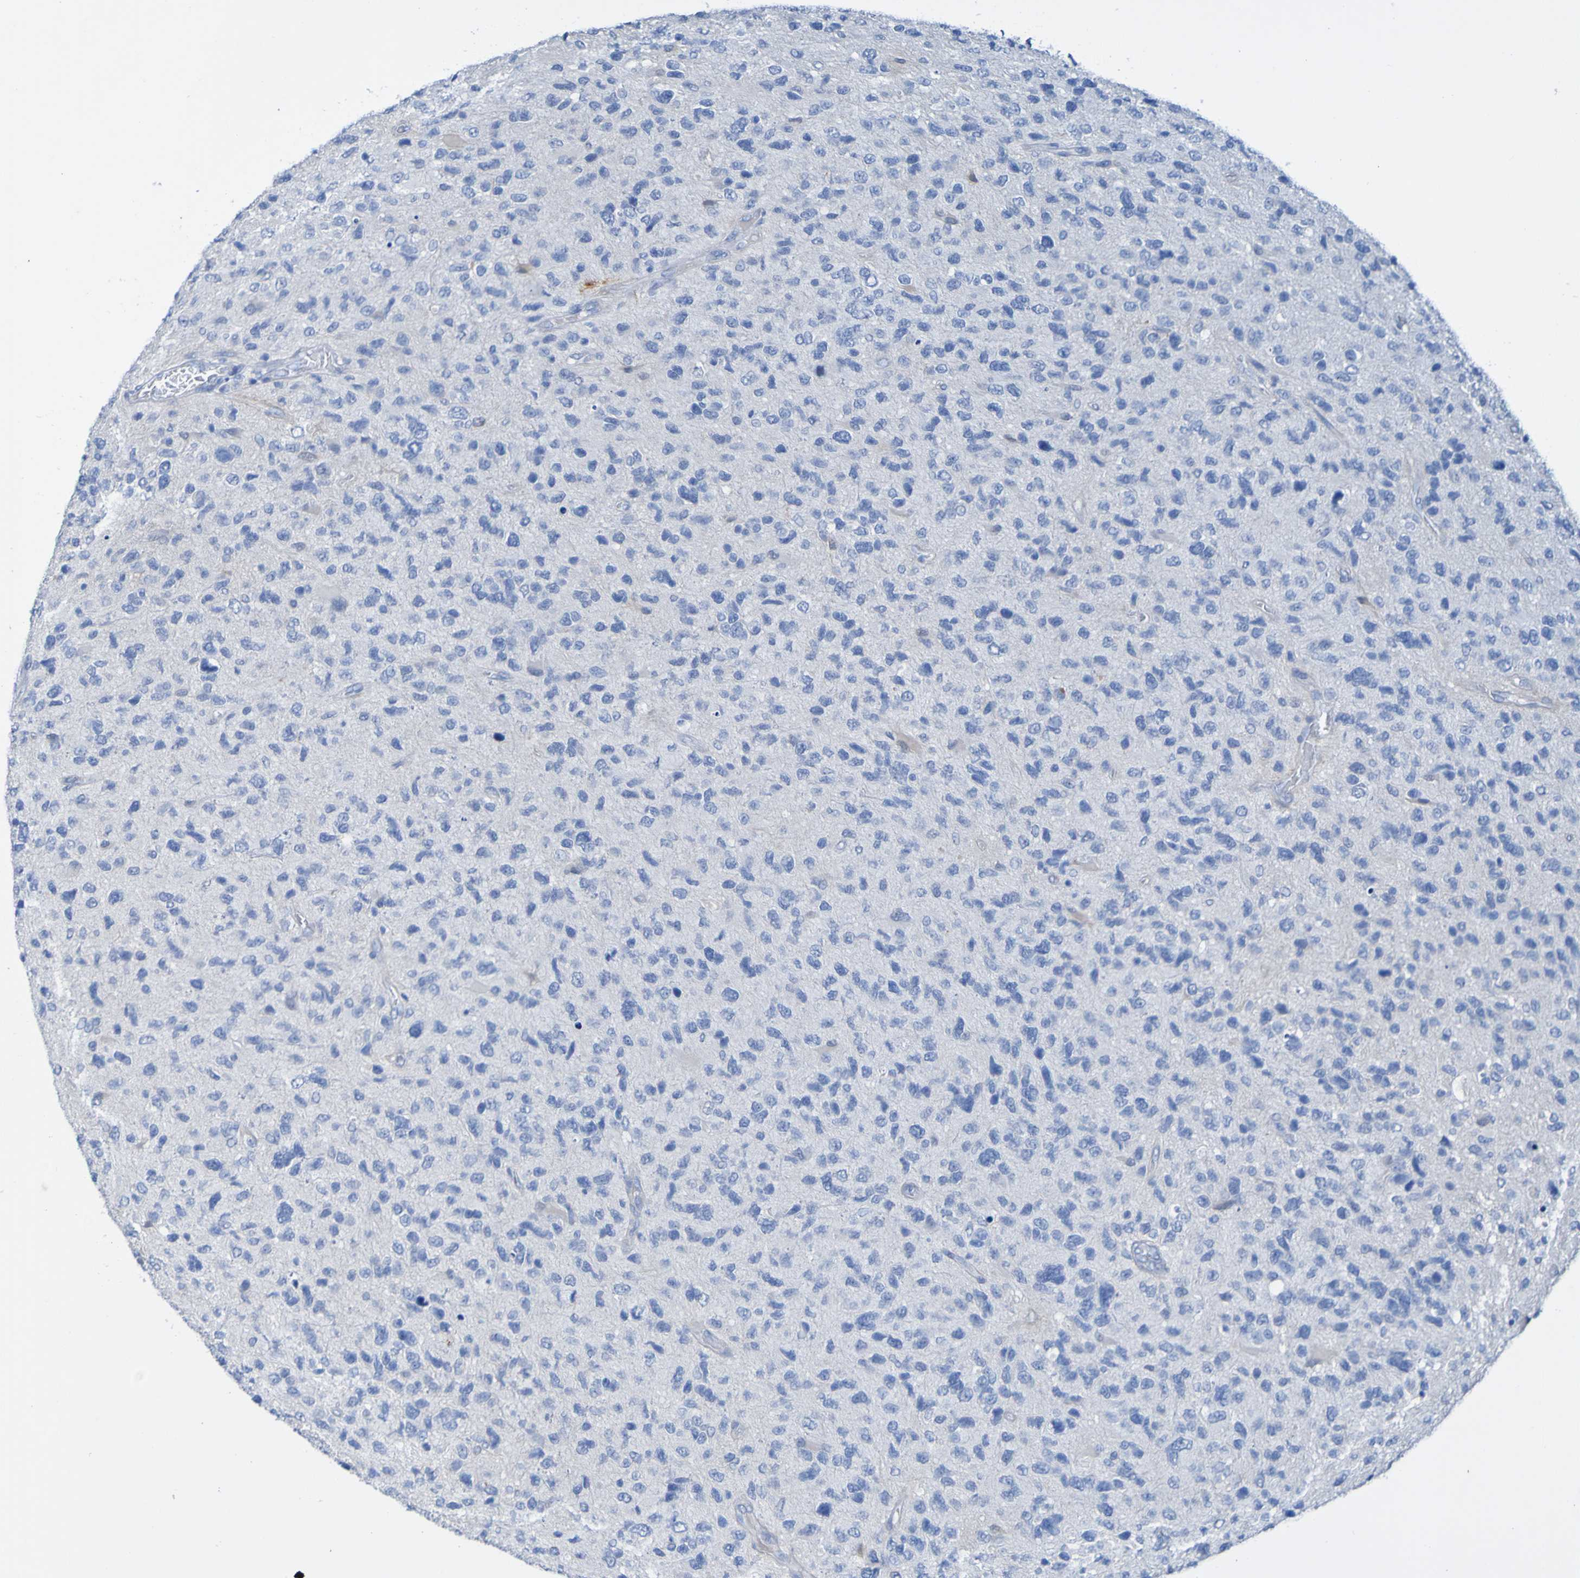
{"staining": {"intensity": "negative", "quantity": "none", "location": "none"}, "tissue": "glioma", "cell_type": "Tumor cells", "image_type": "cancer", "snomed": [{"axis": "morphology", "description": "Glioma, malignant, High grade"}, {"axis": "topography", "description": "Brain"}], "caption": "IHC image of malignant glioma (high-grade) stained for a protein (brown), which displays no positivity in tumor cells.", "gene": "ACMSD", "patient": {"sex": "female", "age": 58}}